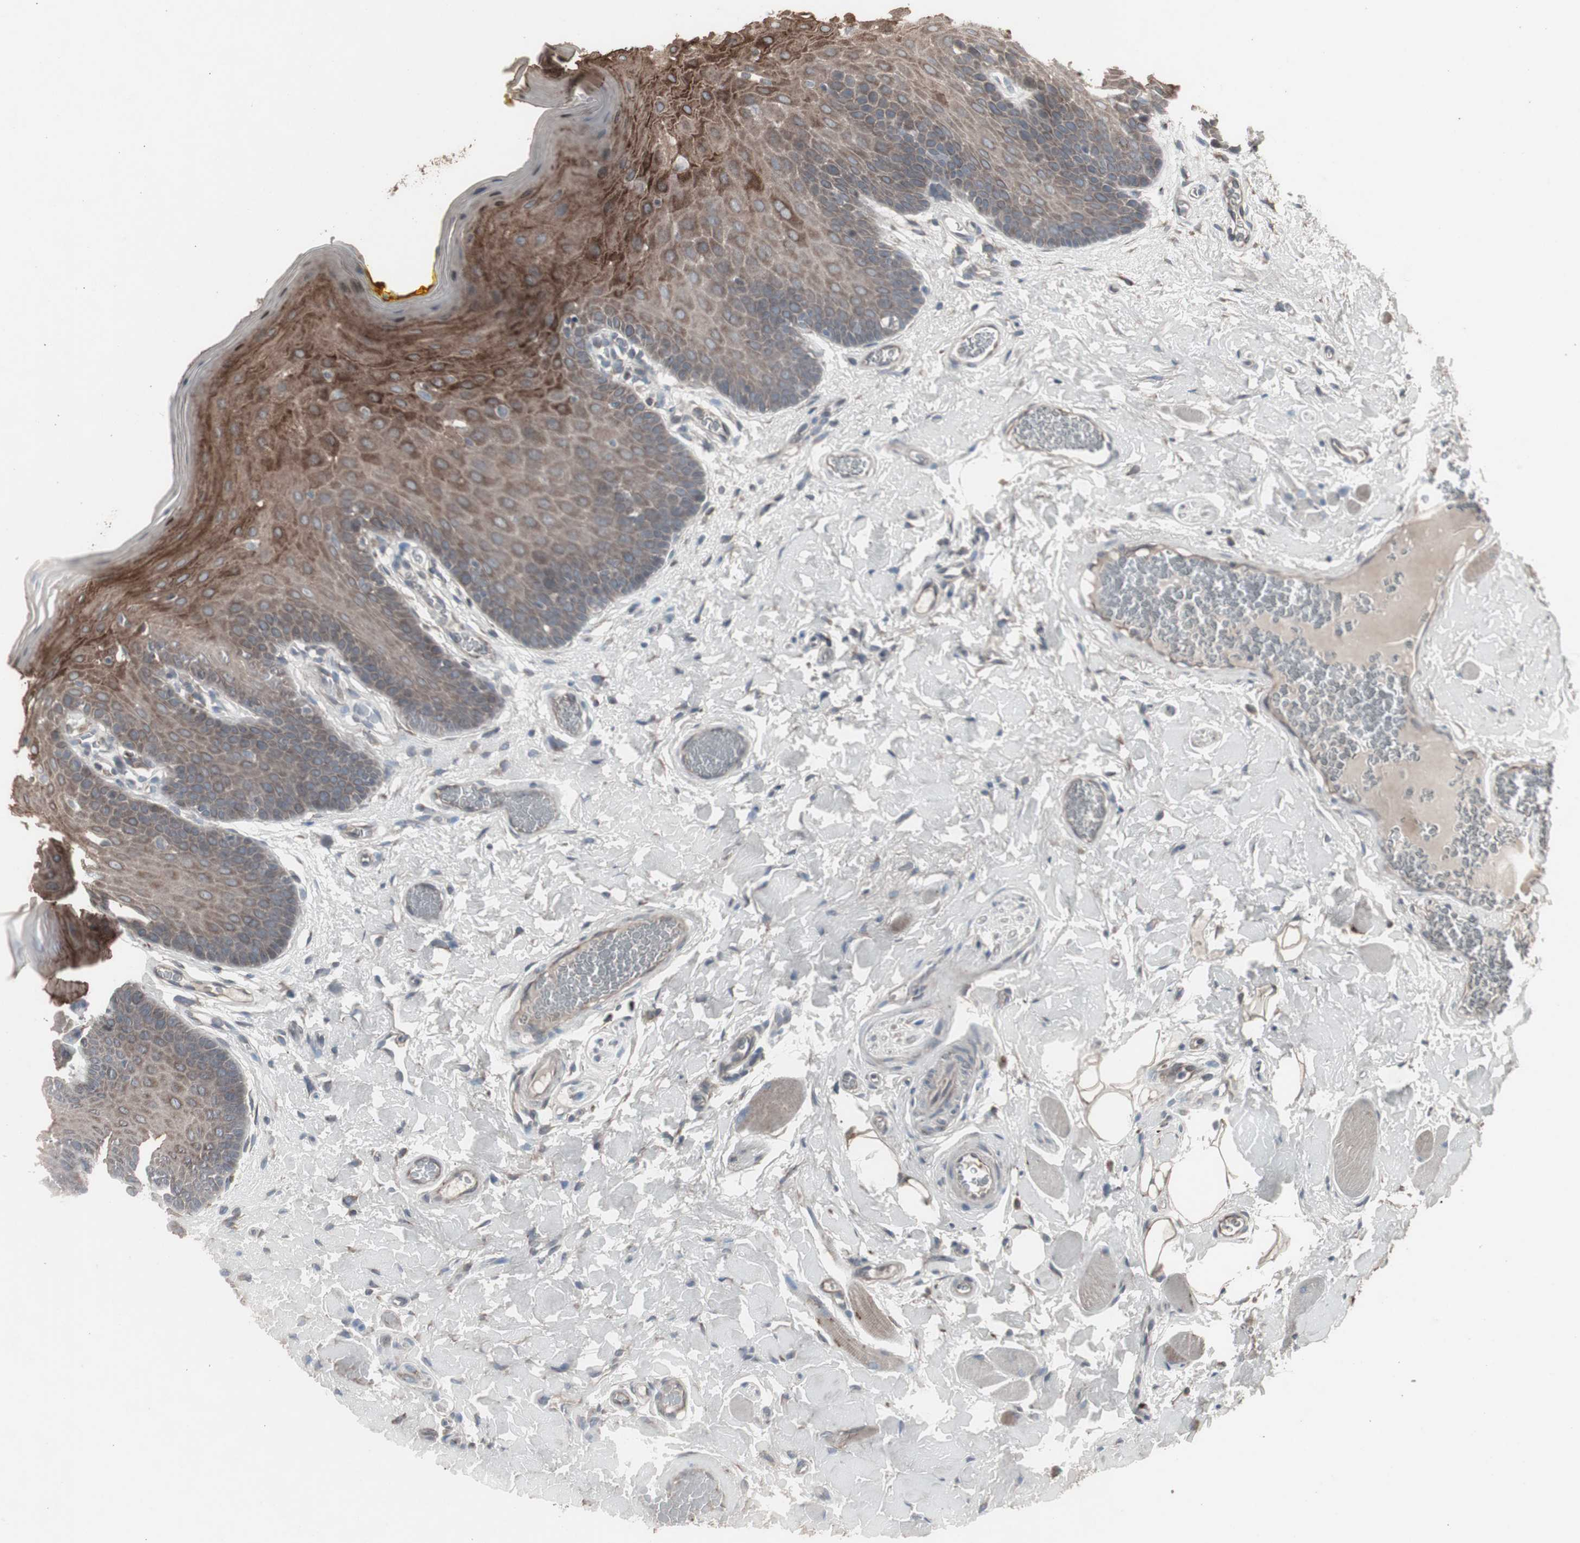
{"staining": {"intensity": "moderate", "quantity": "25%-75%", "location": "cytoplasmic/membranous"}, "tissue": "oral mucosa", "cell_type": "Squamous epithelial cells", "image_type": "normal", "snomed": [{"axis": "morphology", "description": "Normal tissue, NOS"}, {"axis": "topography", "description": "Oral tissue"}], "caption": "Oral mucosa stained with DAB (3,3'-diaminobenzidine) IHC reveals medium levels of moderate cytoplasmic/membranous positivity in about 25%-75% of squamous epithelial cells.", "gene": "SSTR2", "patient": {"sex": "male", "age": 54}}